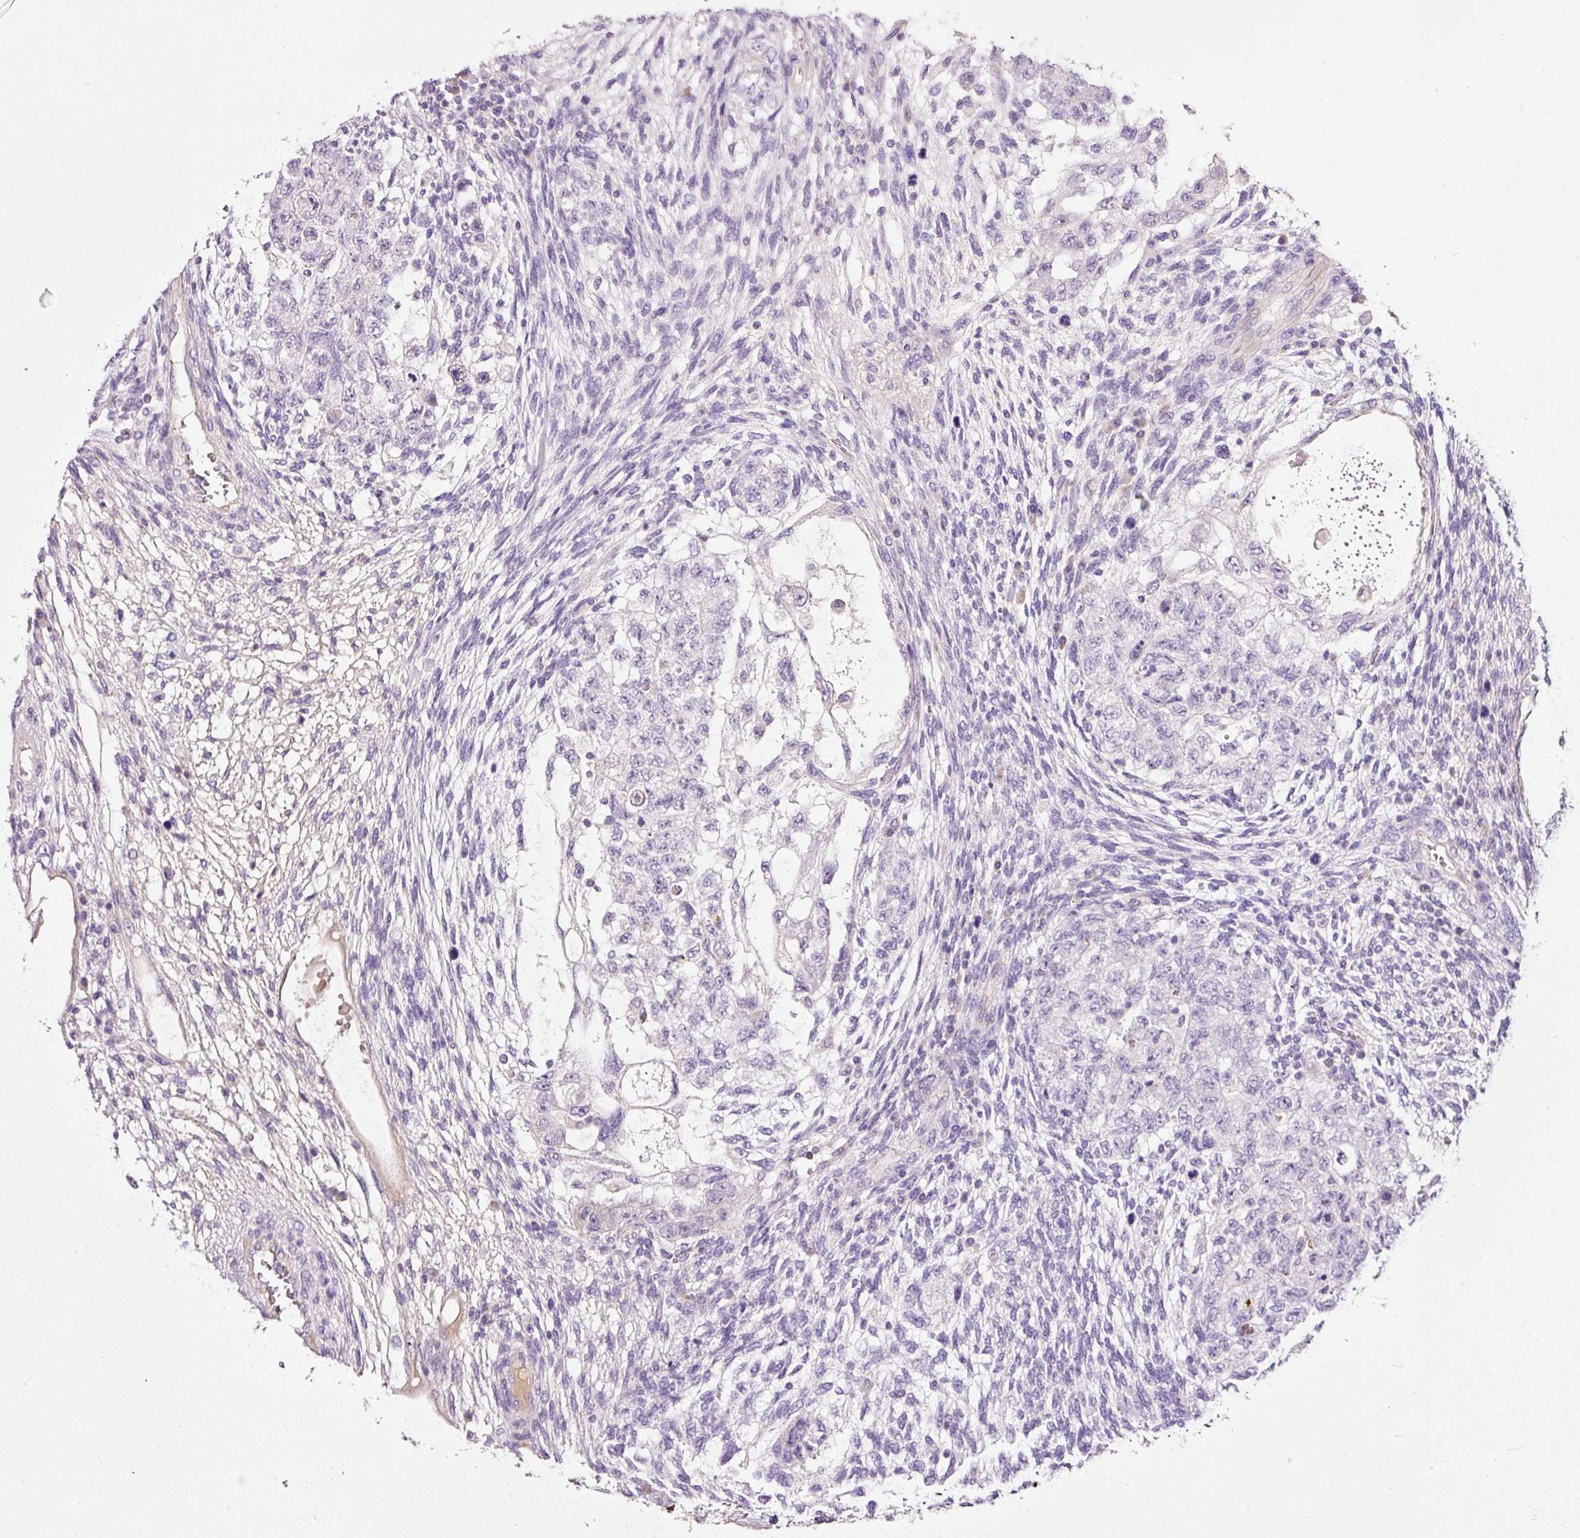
{"staining": {"intensity": "negative", "quantity": "none", "location": "none"}, "tissue": "testis cancer", "cell_type": "Tumor cells", "image_type": "cancer", "snomed": [{"axis": "morphology", "description": "Normal tissue, NOS"}, {"axis": "morphology", "description": "Carcinoma, Embryonal, NOS"}, {"axis": "topography", "description": "Testis"}], "caption": "Tumor cells show no significant protein expression in testis cancer.", "gene": "KPNA5", "patient": {"sex": "male", "age": 36}}